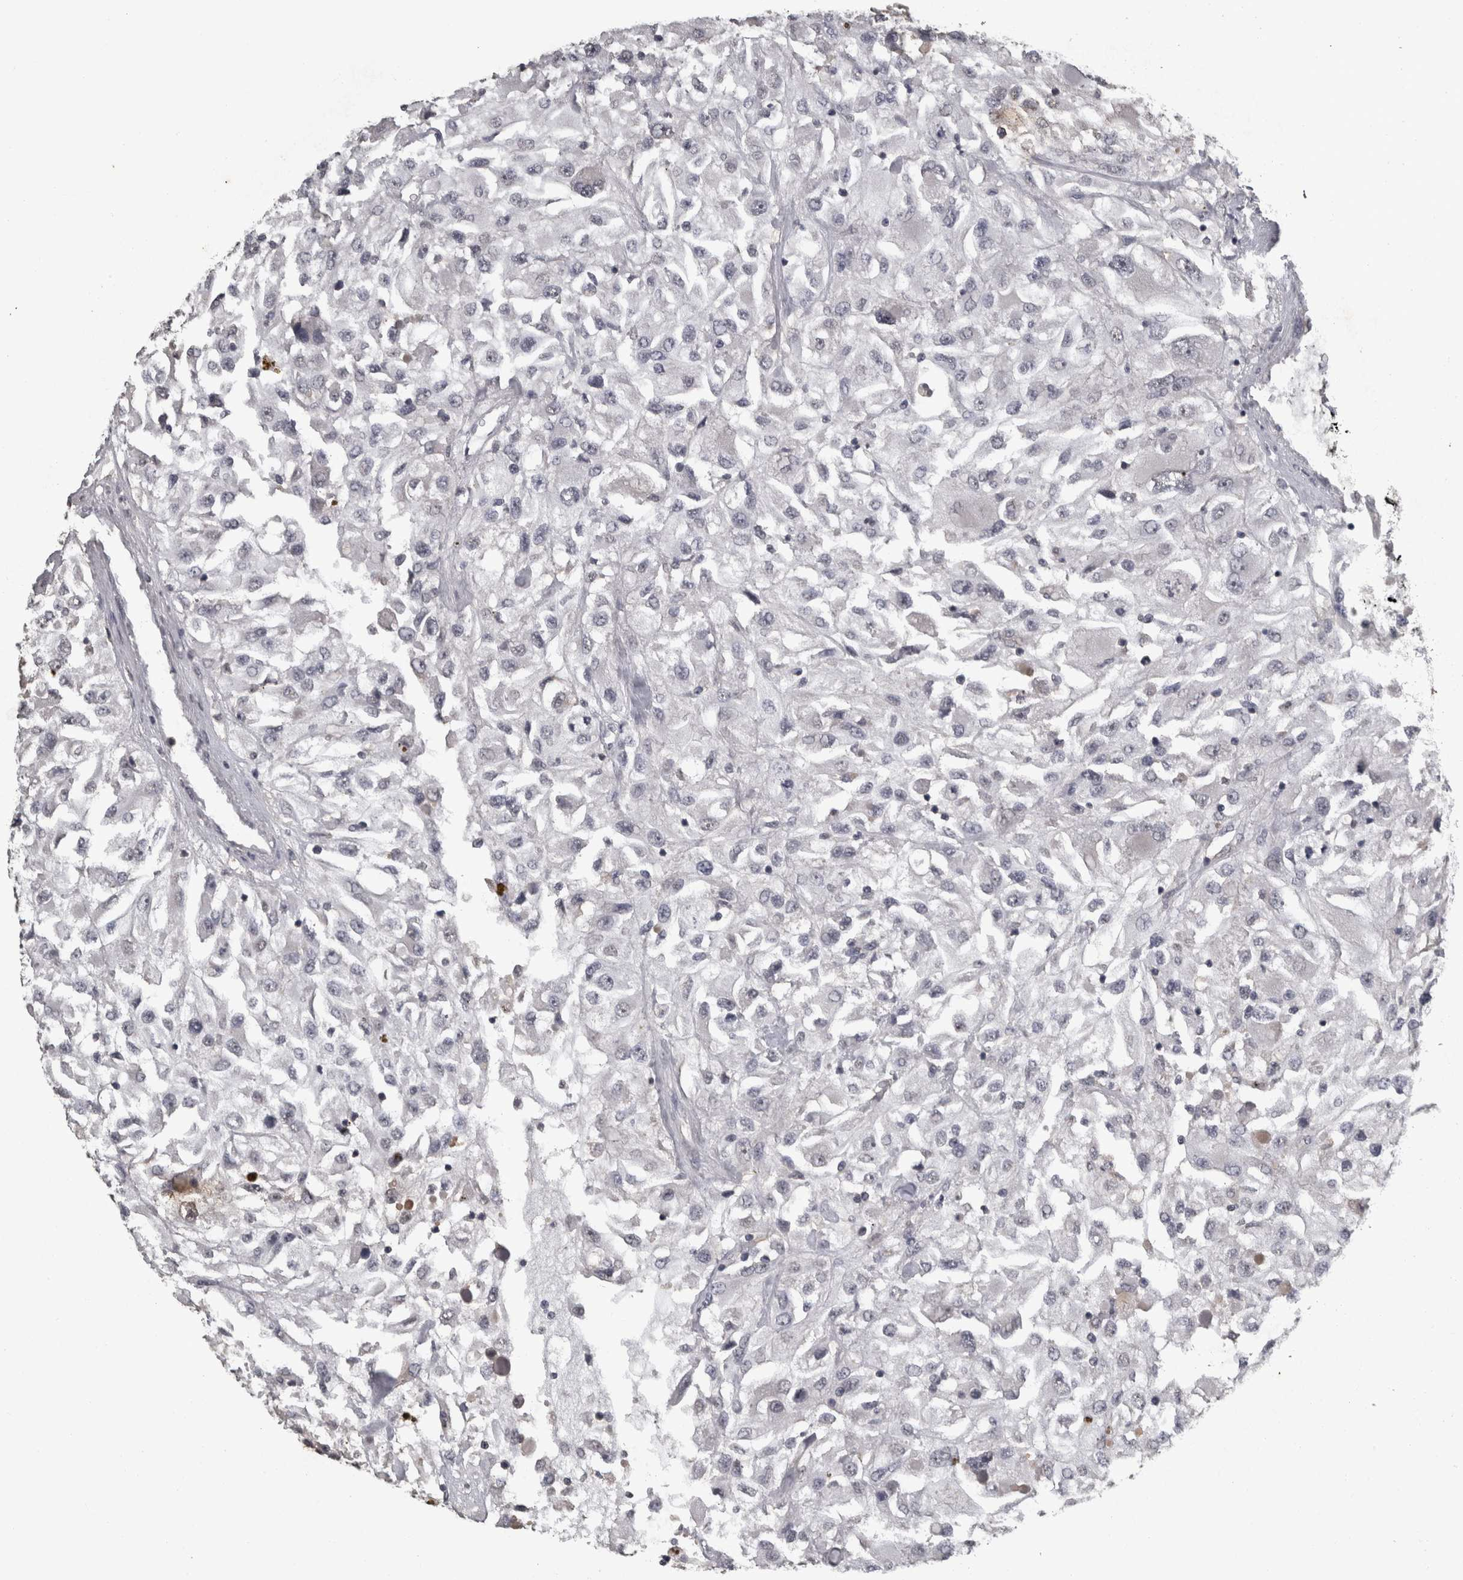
{"staining": {"intensity": "negative", "quantity": "none", "location": "none"}, "tissue": "renal cancer", "cell_type": "Tumor cells", "image_type": "cancer", "snomed": [{"axis": "morphology", "description": "Adenocarcinoma, NOS"}, {"axis": "topography", "description": "Kidney"}], "caption": "IHC of renal cancer demonstrates no positivity in tumor cells.", "gene": "PIK3AP1", "patient": {"sex": "female", "age": 52}}